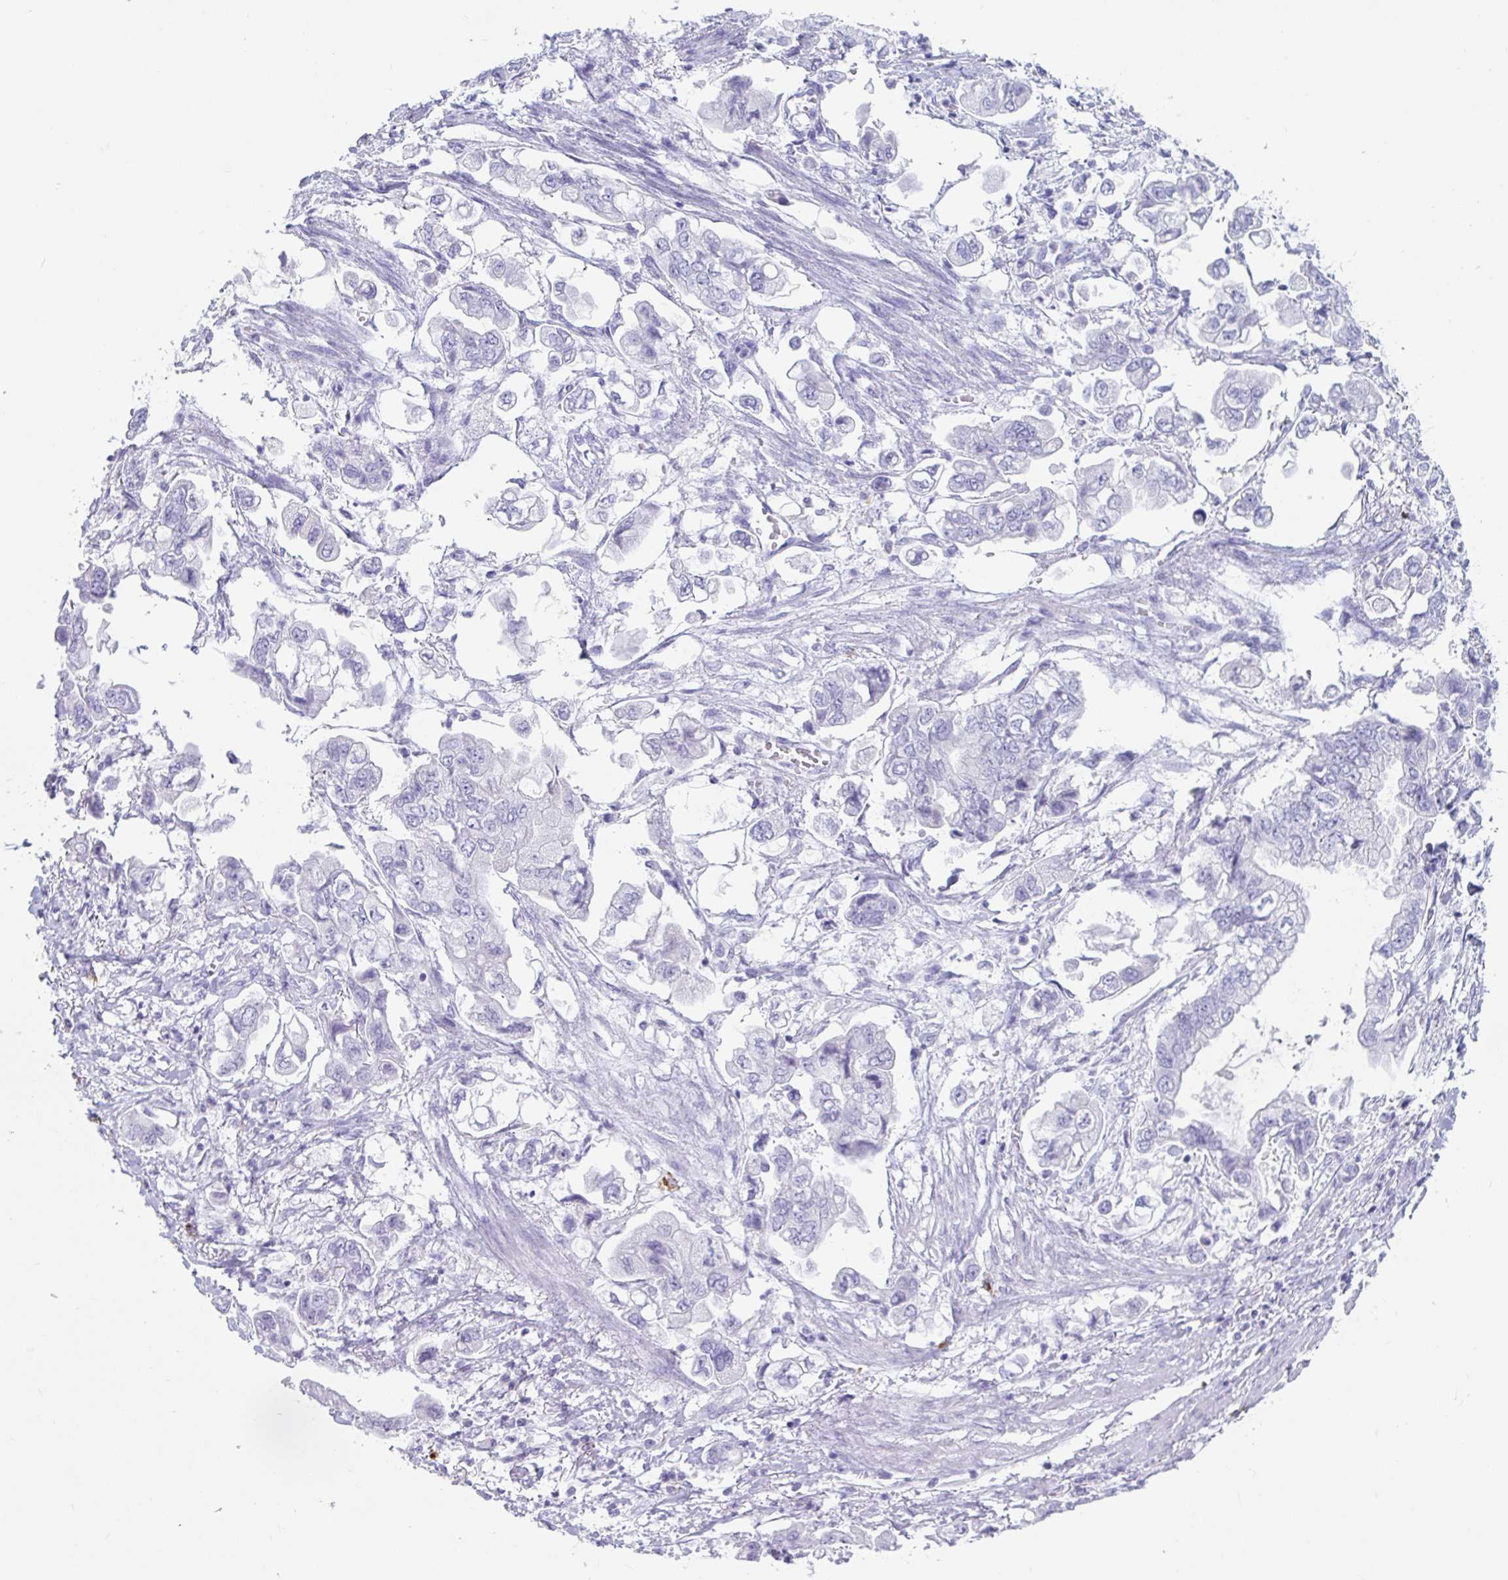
{"staining": {"intensity": "negative", "quantity": "none", "location": "none"}, "tissue": "stomach cancer", "cell_type": "Tumor cells", "image_type": "cancer", "snomed": [{"axis": "morphology", "description": "Adenocarcinoma, NOS"}, {"axis": "topography", "description": "Stomach"}], "caption": "Human adenocarcinoma (stomach) stained for a protein using immunohistochemistry (IHC) demonstrates no staining in tumor cells.", "gene": "PLA2G1B", "patient": {"sex": "male", "age": 62}}